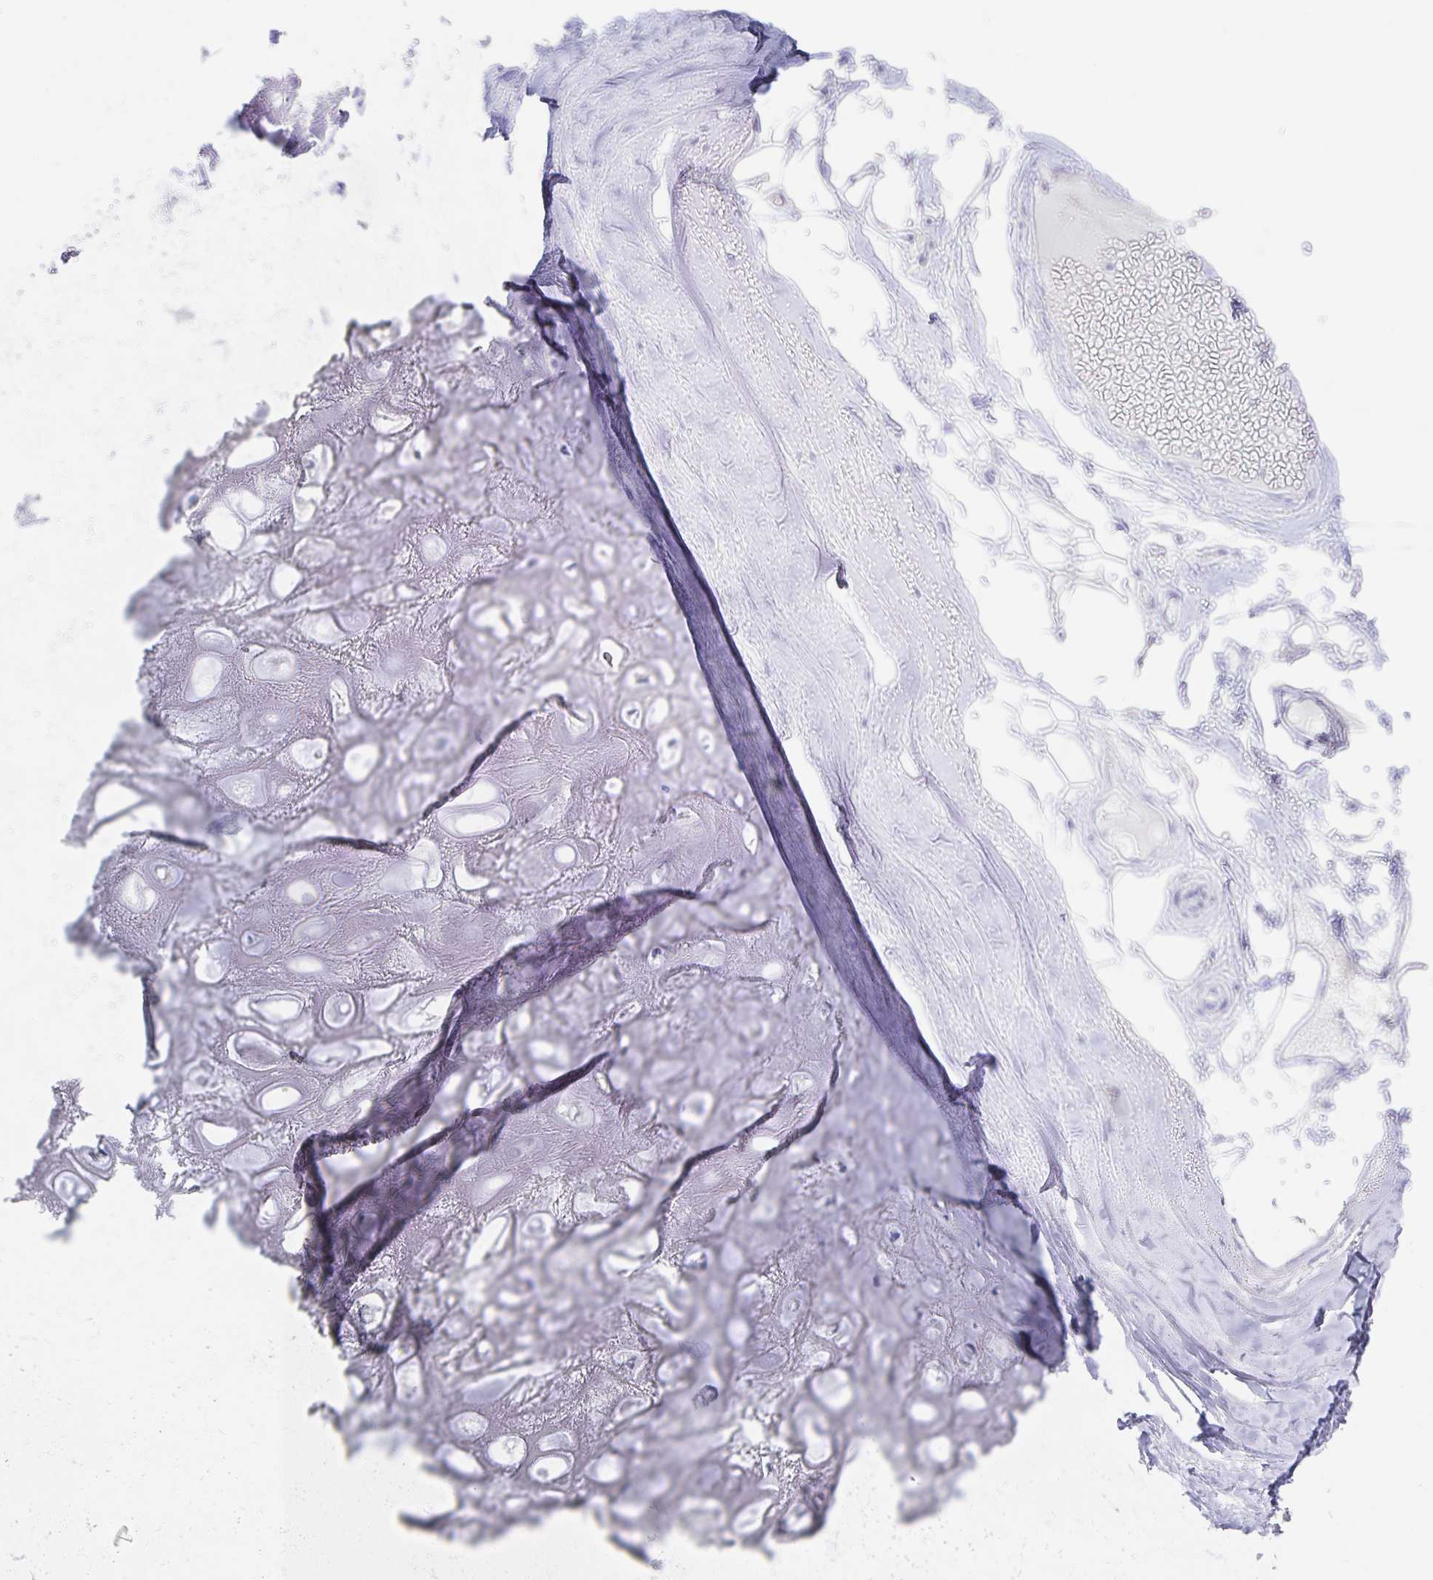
{"staining": {"intensity": "negative", "quantity": "none", "location": "none"}, "tissue": "adipose tissue", "cell_type": "Adipocytes", "image_type": "normal", "snomed": [{"axis": "morphology", "description": "Normal tissue, NOS"}, {"axis": "topography", "description": "Lymph node"}, {"axis": "topography", "description": "Cartilage tissue"}, {"axis": "topography", "description": "Nasopharynx"}], "caption": "Protein analysis of unremarkable adipose tissue shows no significant positivity in adipocytes.", "gene": "PRDM7", "patient": {"sex": "male", "age": 63}}